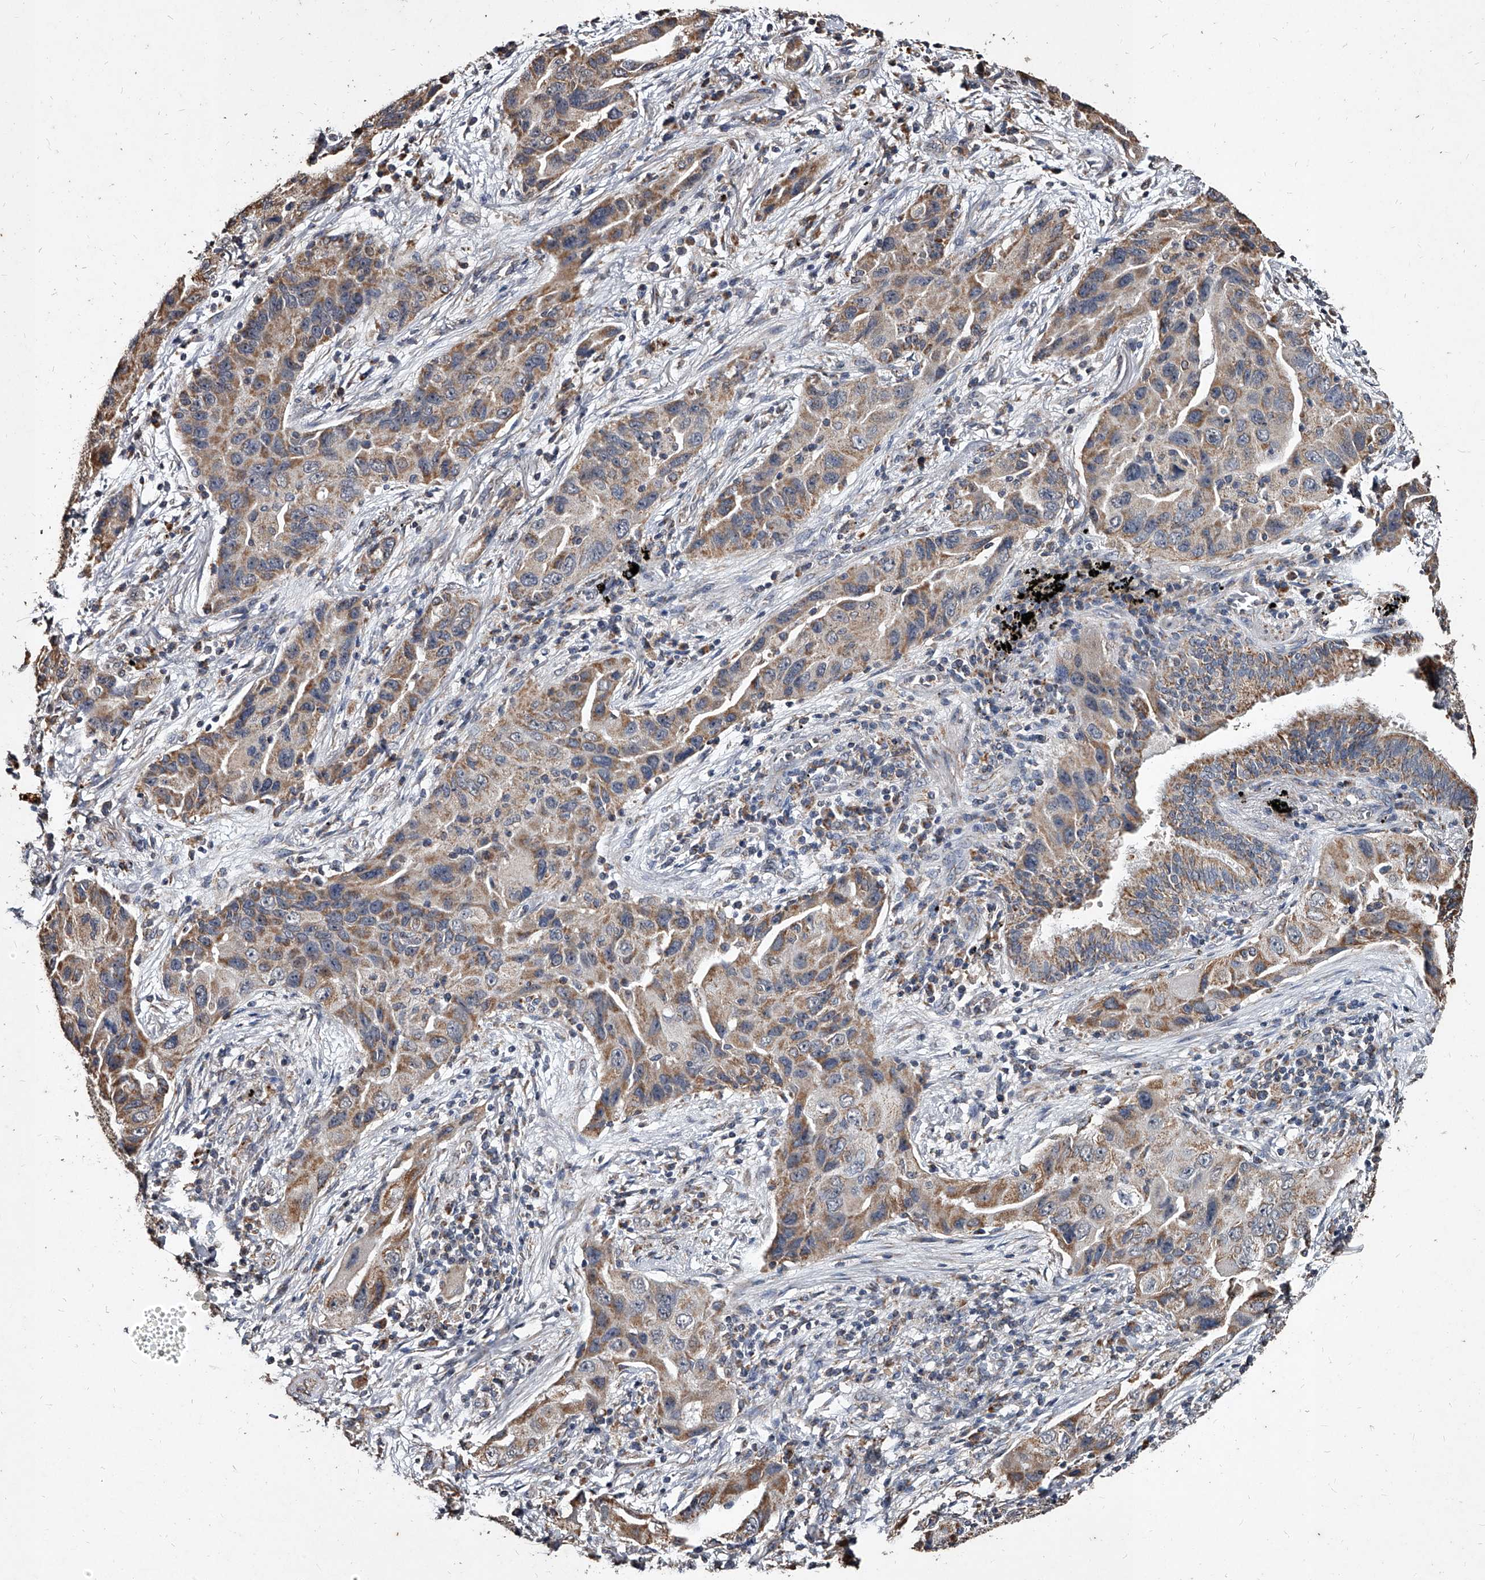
{"staining": {"intensity": "moderate", "quantity": ">75%", "location": "cytoplasmic/membranous"}, "tissue": "lung cancer", "cell_type": "Tumor cells", "image_type": "cancer", "snomed": [{"axis": "morphology", "description": "Adenocarcinoma, NOS"}, {"axis": "topography", "description": "Lung"}], "caption": "Approximately >75% of tumor cells in lung adenocarcinoma display moderate cytoplasmic/membranous protein expression as visualized by brown immunohistochemical staining.", "gene": "GPR183", "patient": {"sex": "female", "age": 65}}